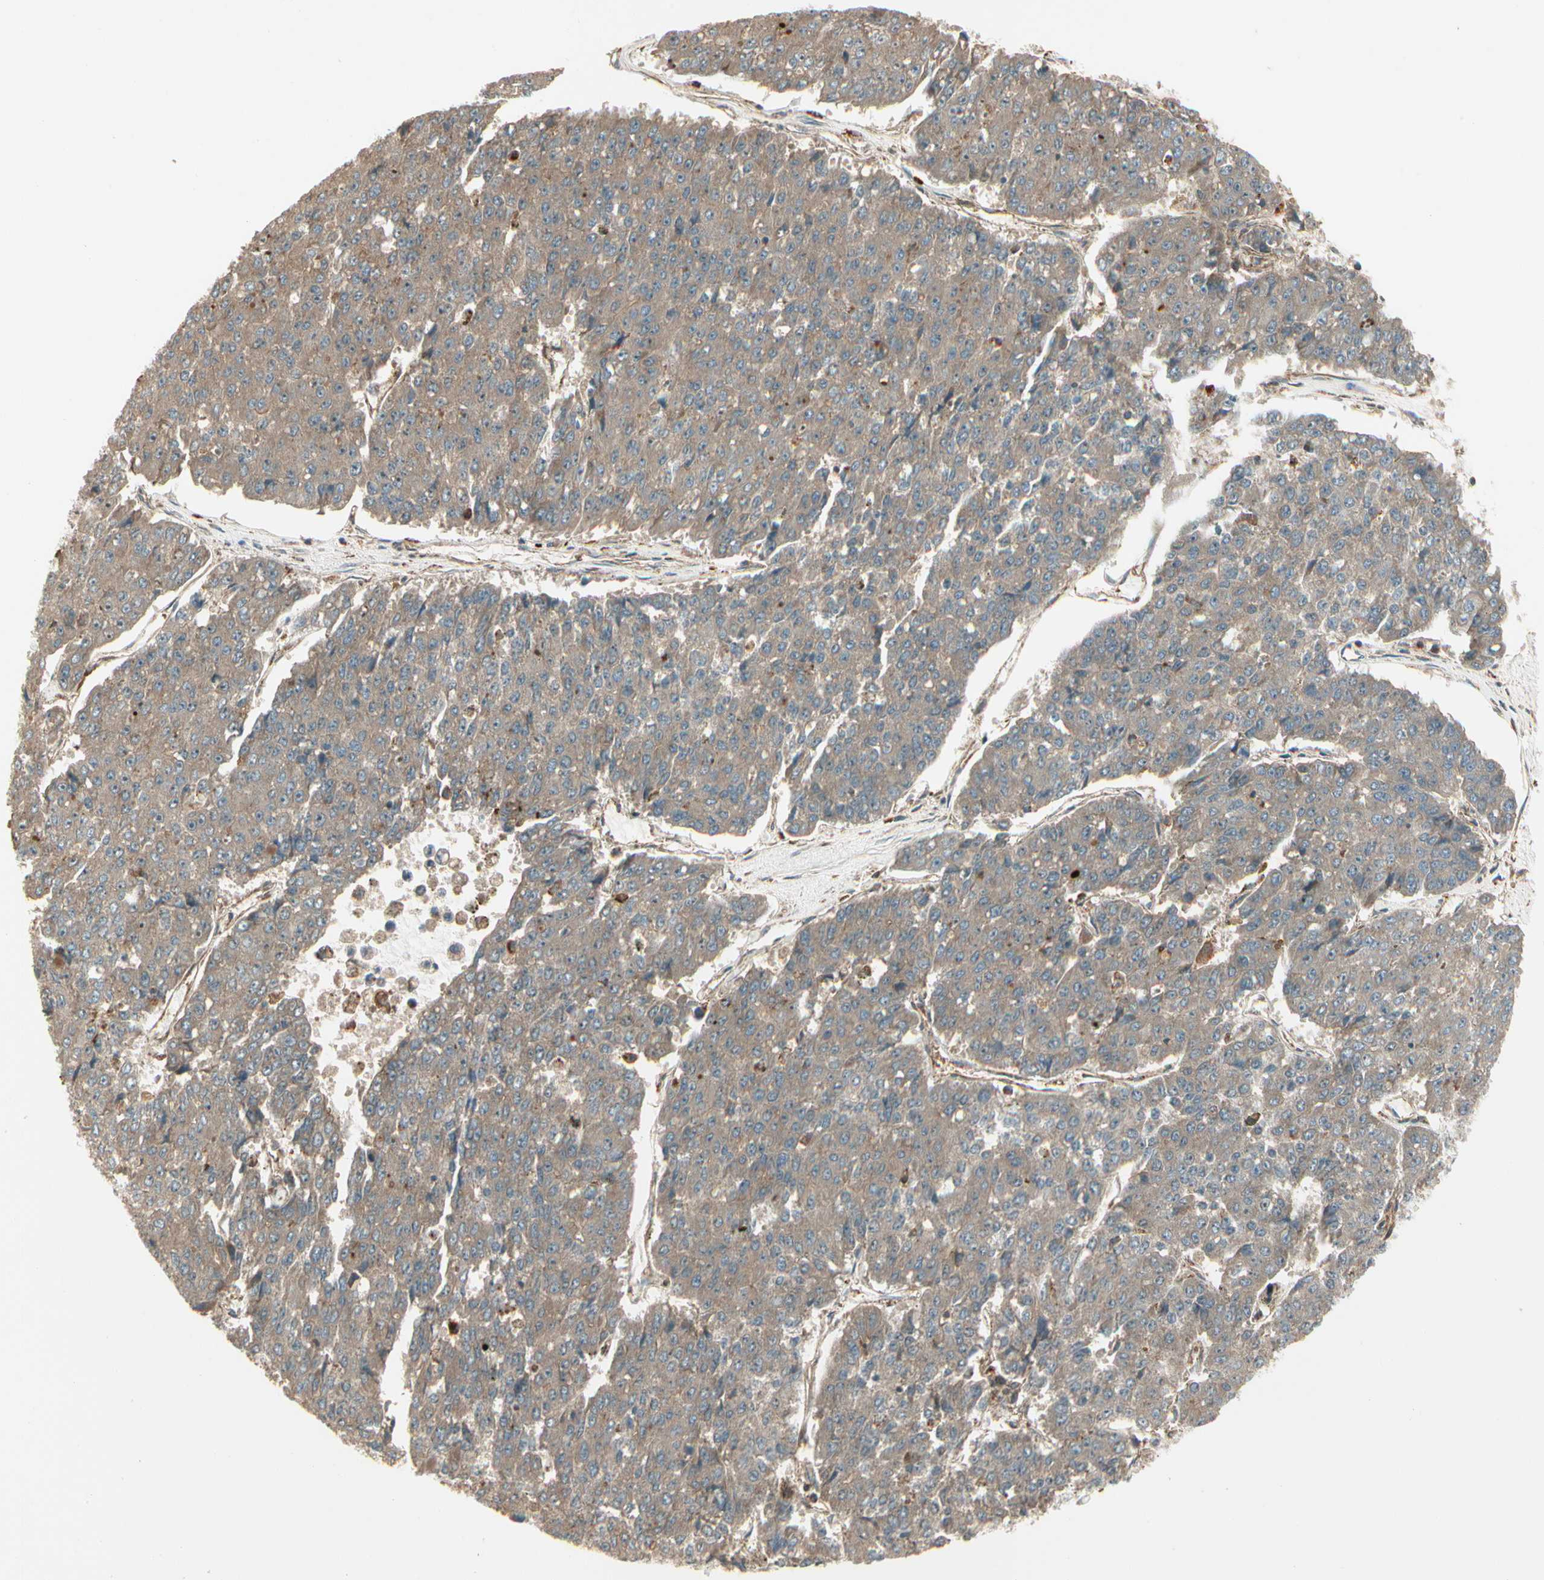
{"staining": {"intensity": "weak", "quantity": ">75%", "location": "cytoplasmic/membranous"}, "tissue": "pancreatic cancer", "cell_type": "Tumor cells", "image_type": "cancer", "snomed": [{"axis": "morphology", "description": "Adenocarcinoma, NOS"}, {"axis": "topography", "description": "Pancreas"}], "caption": "A micrograph showing weak cytoplasmic/membranous positivity in approximately >75% of tumor cells in pancreatic cancer, as visualized by brown immunohistochemical staining.", "gene": "FKBP15", "patient": {"sex": "male", "age": 50}}